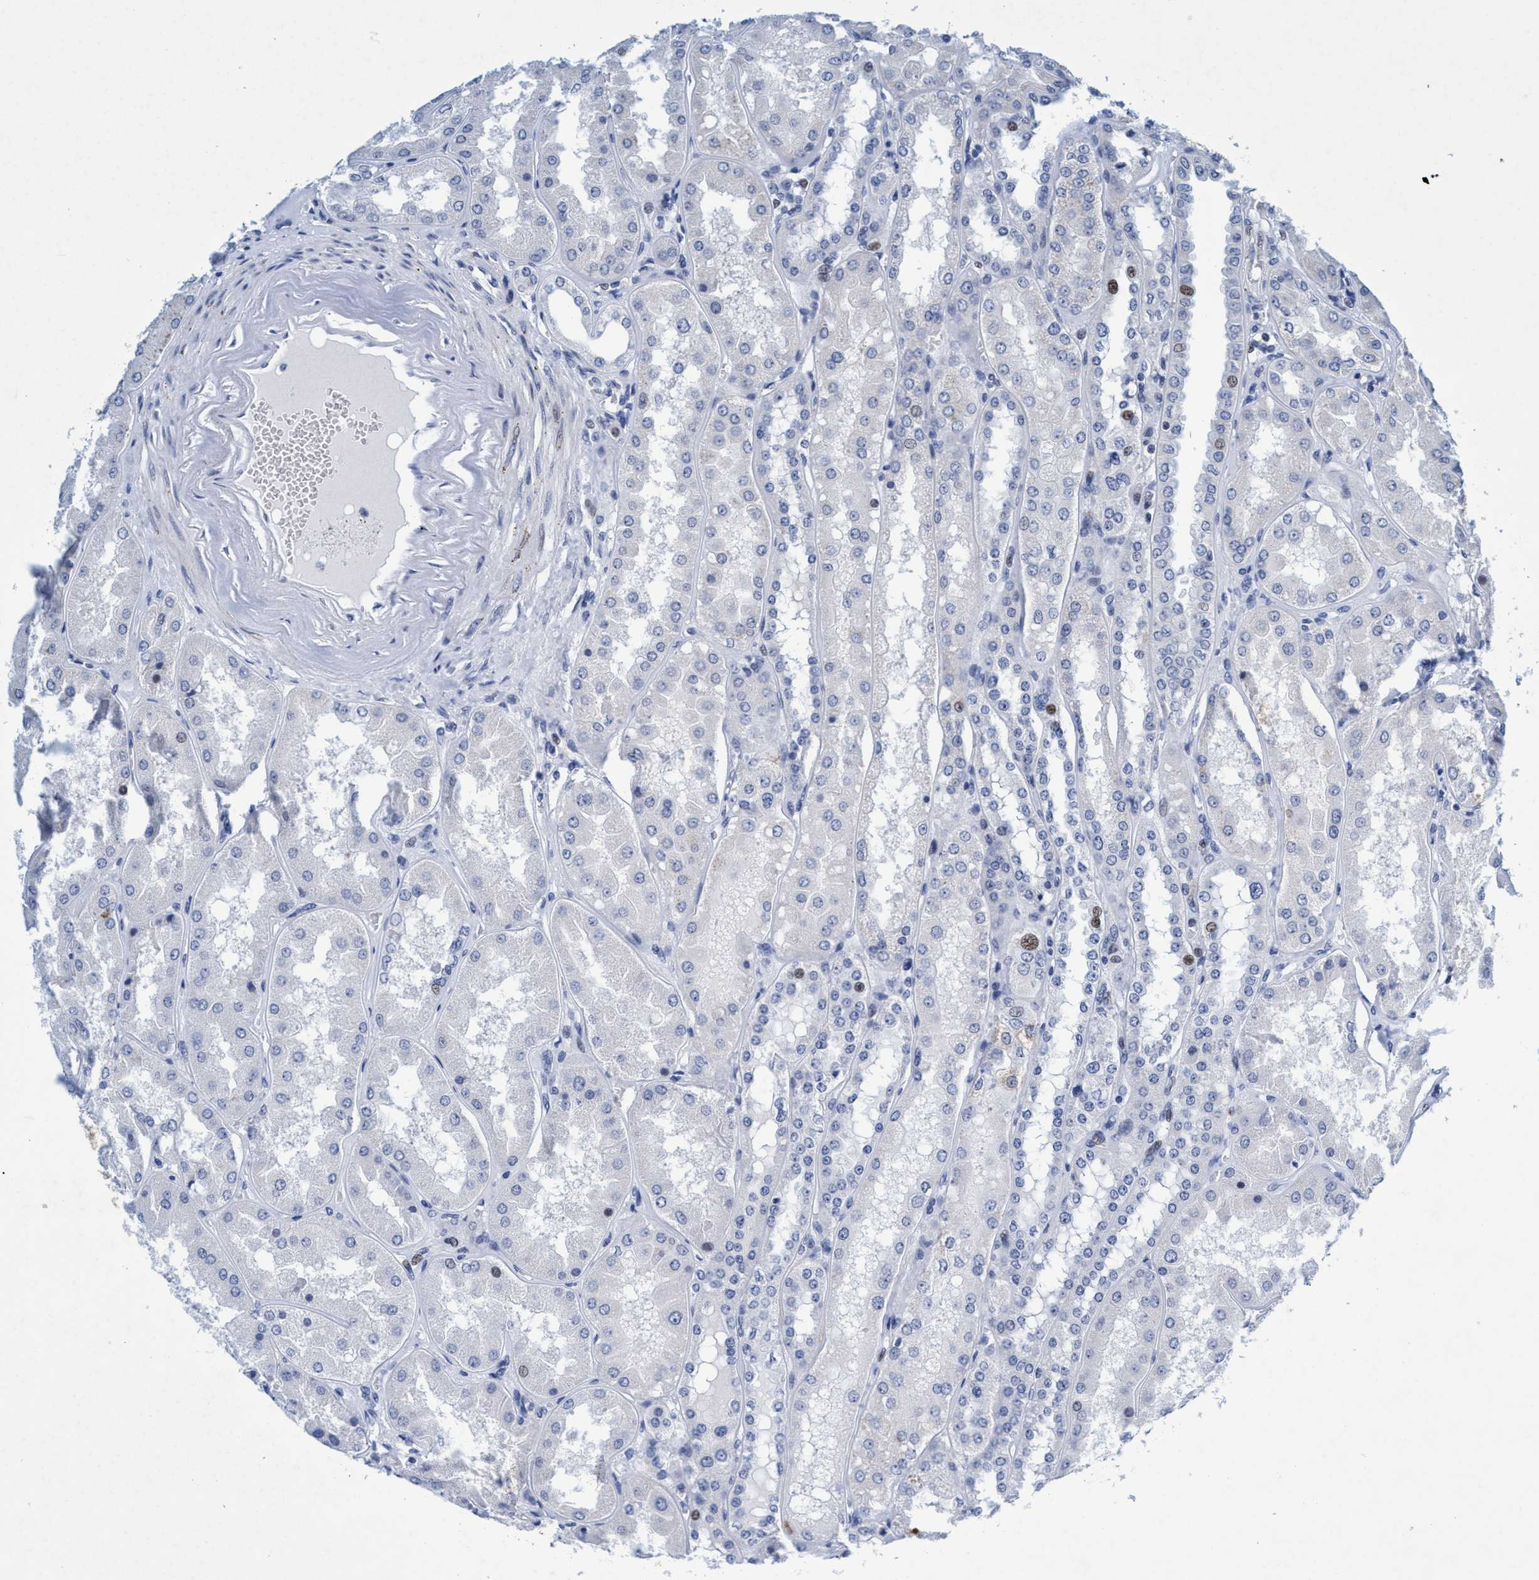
{"staining": {"intensity": "weak", "quantity": "25%-75%", "location": "nuclear"}, "tissue": "kidney", "cell_type": "Cells in glomeruli", "image_type": "normal", "snomed": [{"axis": "morphology", "description": "Normal tissue, NOS"}, {"axis": "topography", "description": "Kidney"}], "caption": "Protein staining demonstrates weak nuclear expression in about 25%-75% of cells in glomeruli in normal kidney. (IHC, brightfield microscopy, high magnification).", "gene": "GRB14", "patient": {"sex": "female", "age": 56}}